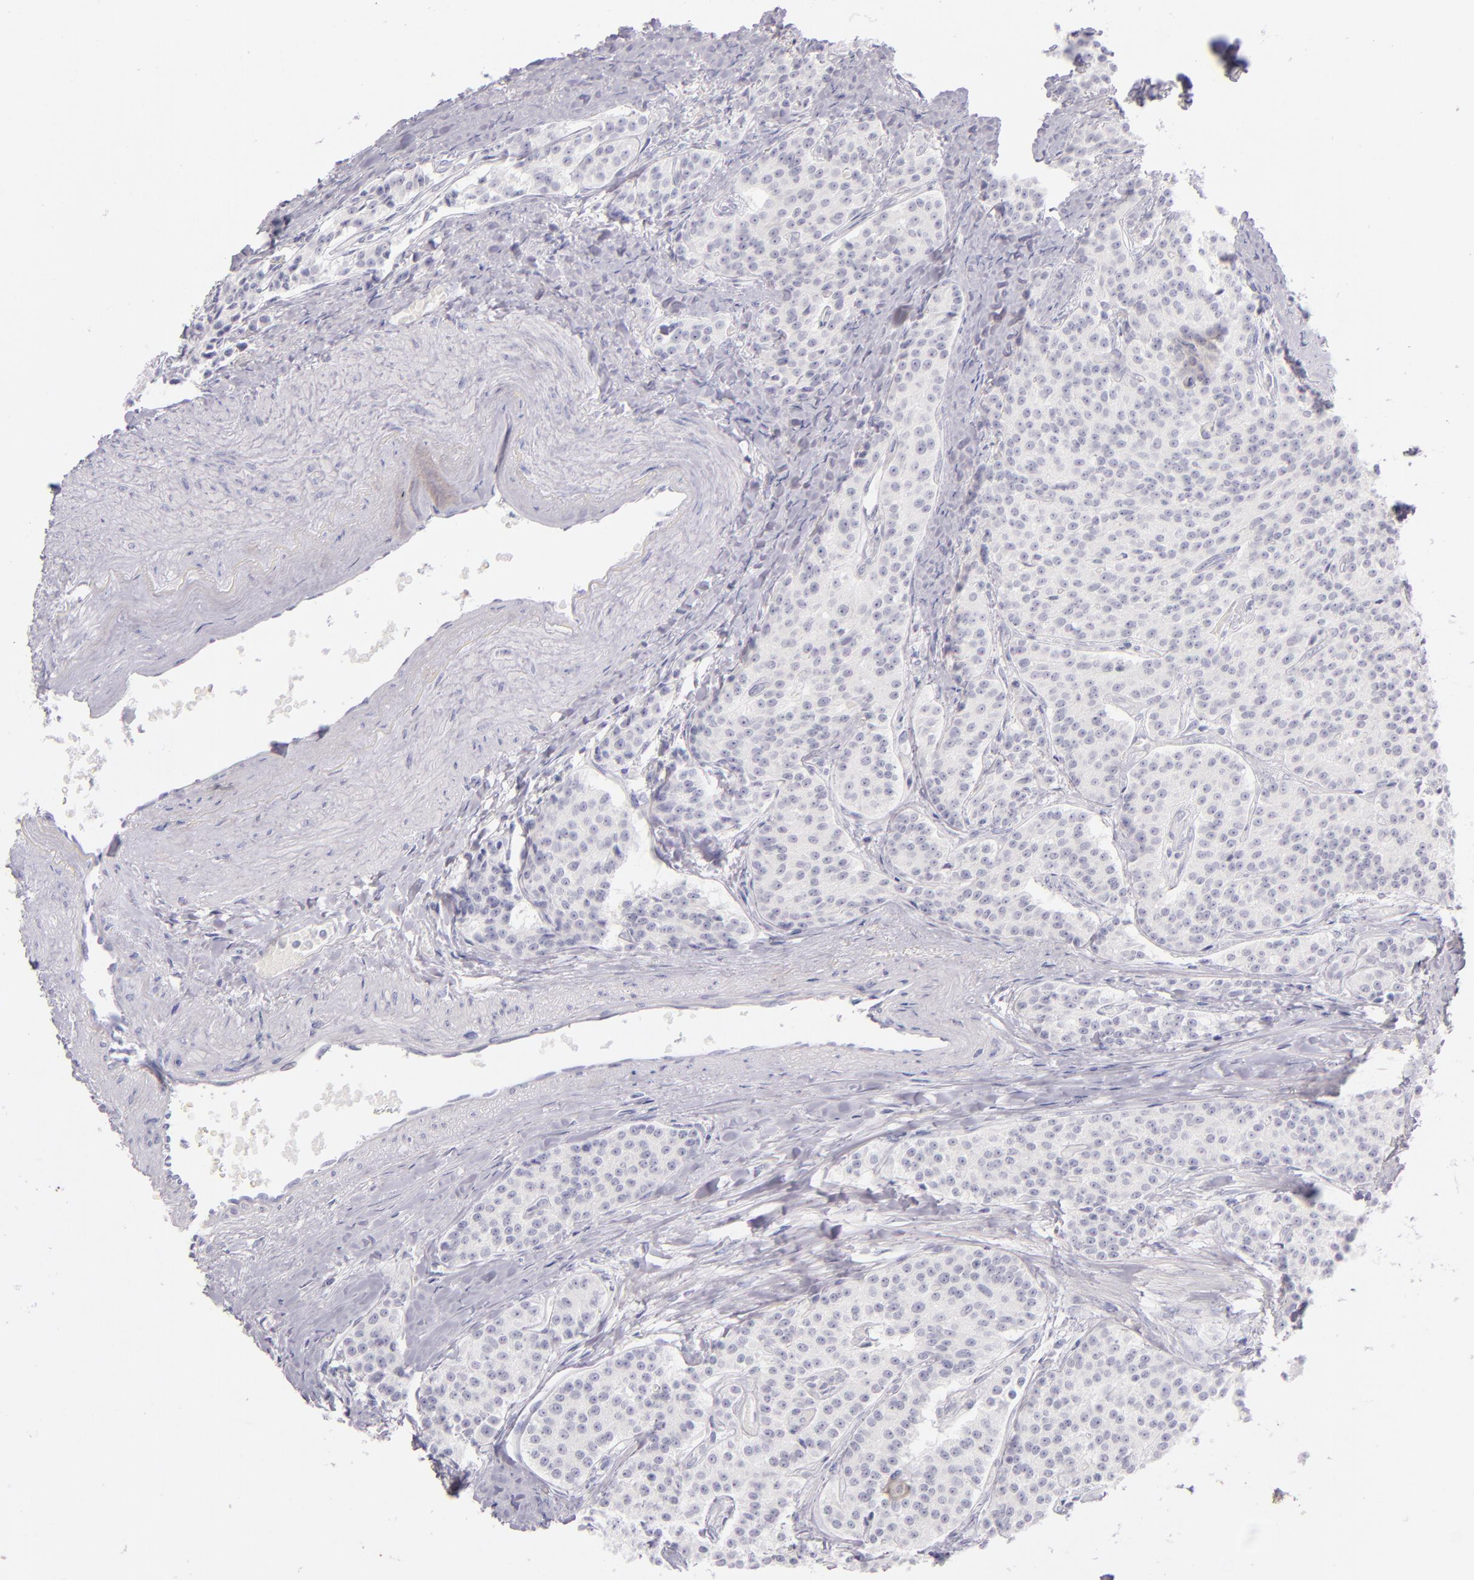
{"staining": {"intensity": "negative", "quantity": "none", "location": "none"}, "tissue": "carcinoid", "cell_type": "Tumor cells", "image_type": "cancer", "snomed": [{"axis": "morphology", "description": "Carcinoid, malignant, NOS"}, {"axis": "topography", "description": "Stomach"}], "caption": "IHC image of neoplastic tissue: human carcinoid (malignant) stained with DAB displays no significant protein staining in tumor cells.", "gene": "CD40", "patient": {"sex": "female", "age": 76}}